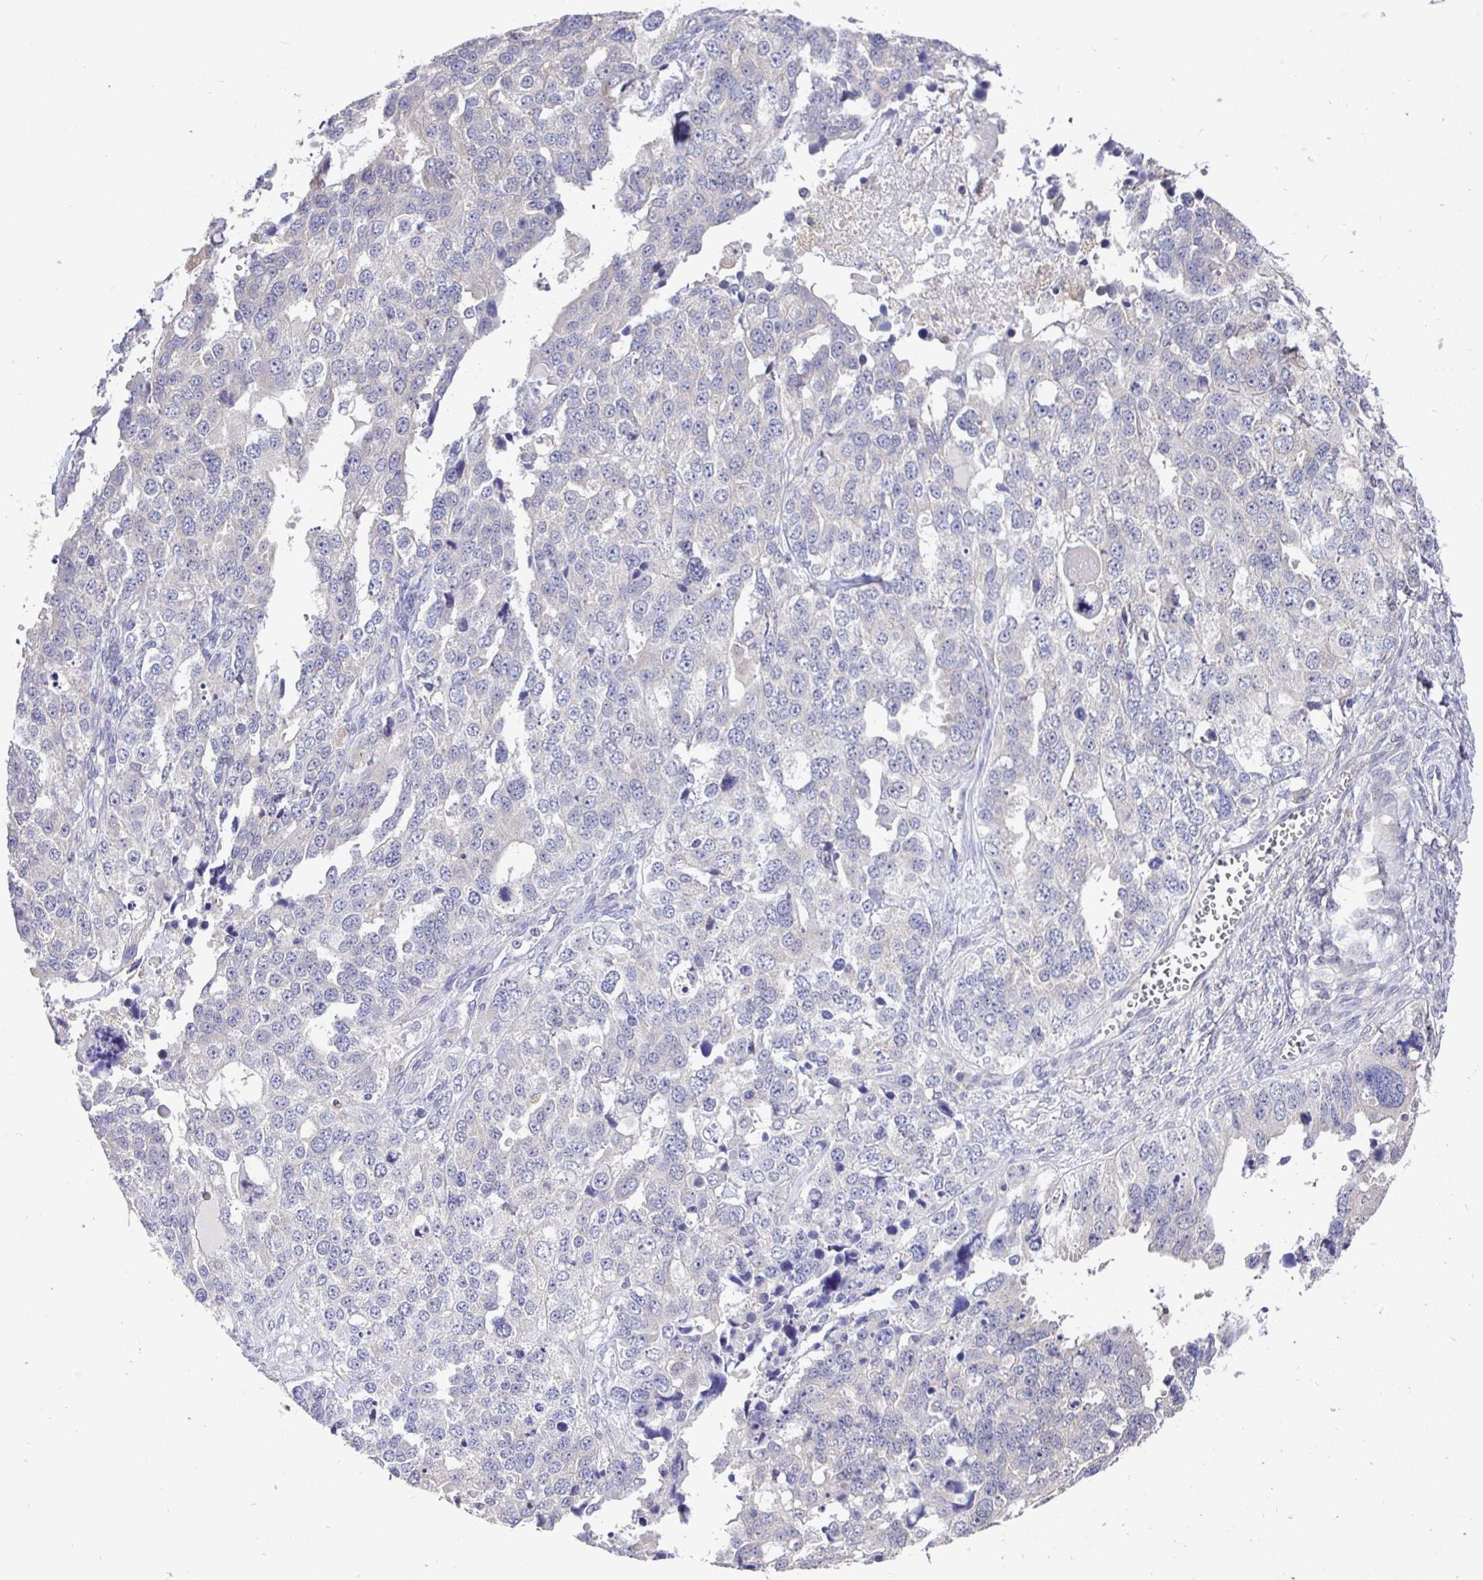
{"staining": {"intensity": "negative", "quantity": "none", "location": "none"}, "tissue": "ovarian cancer", "cell_type": "Tumor cells", "image_type": "cancer", "snomed": [{"axis": "morphology", "description": "Cystadenocarcinoma, serous, NOS"}, {"axis": "topography", "description": "Ovary"}], "caption": "An immunohistochemistry image of ovarian cancer (serous cystadenocarcinoma) is shown. There is no staining in tumor cells of ovarian cancer (serous cystadenocarcinoma). (Brightfield microscopy of DAB (3,3'-diaminobenzidine) immunohistochemistry at high magnification).", "gene": "SATB1", "patient": {"sex": "female", "age": 76}}